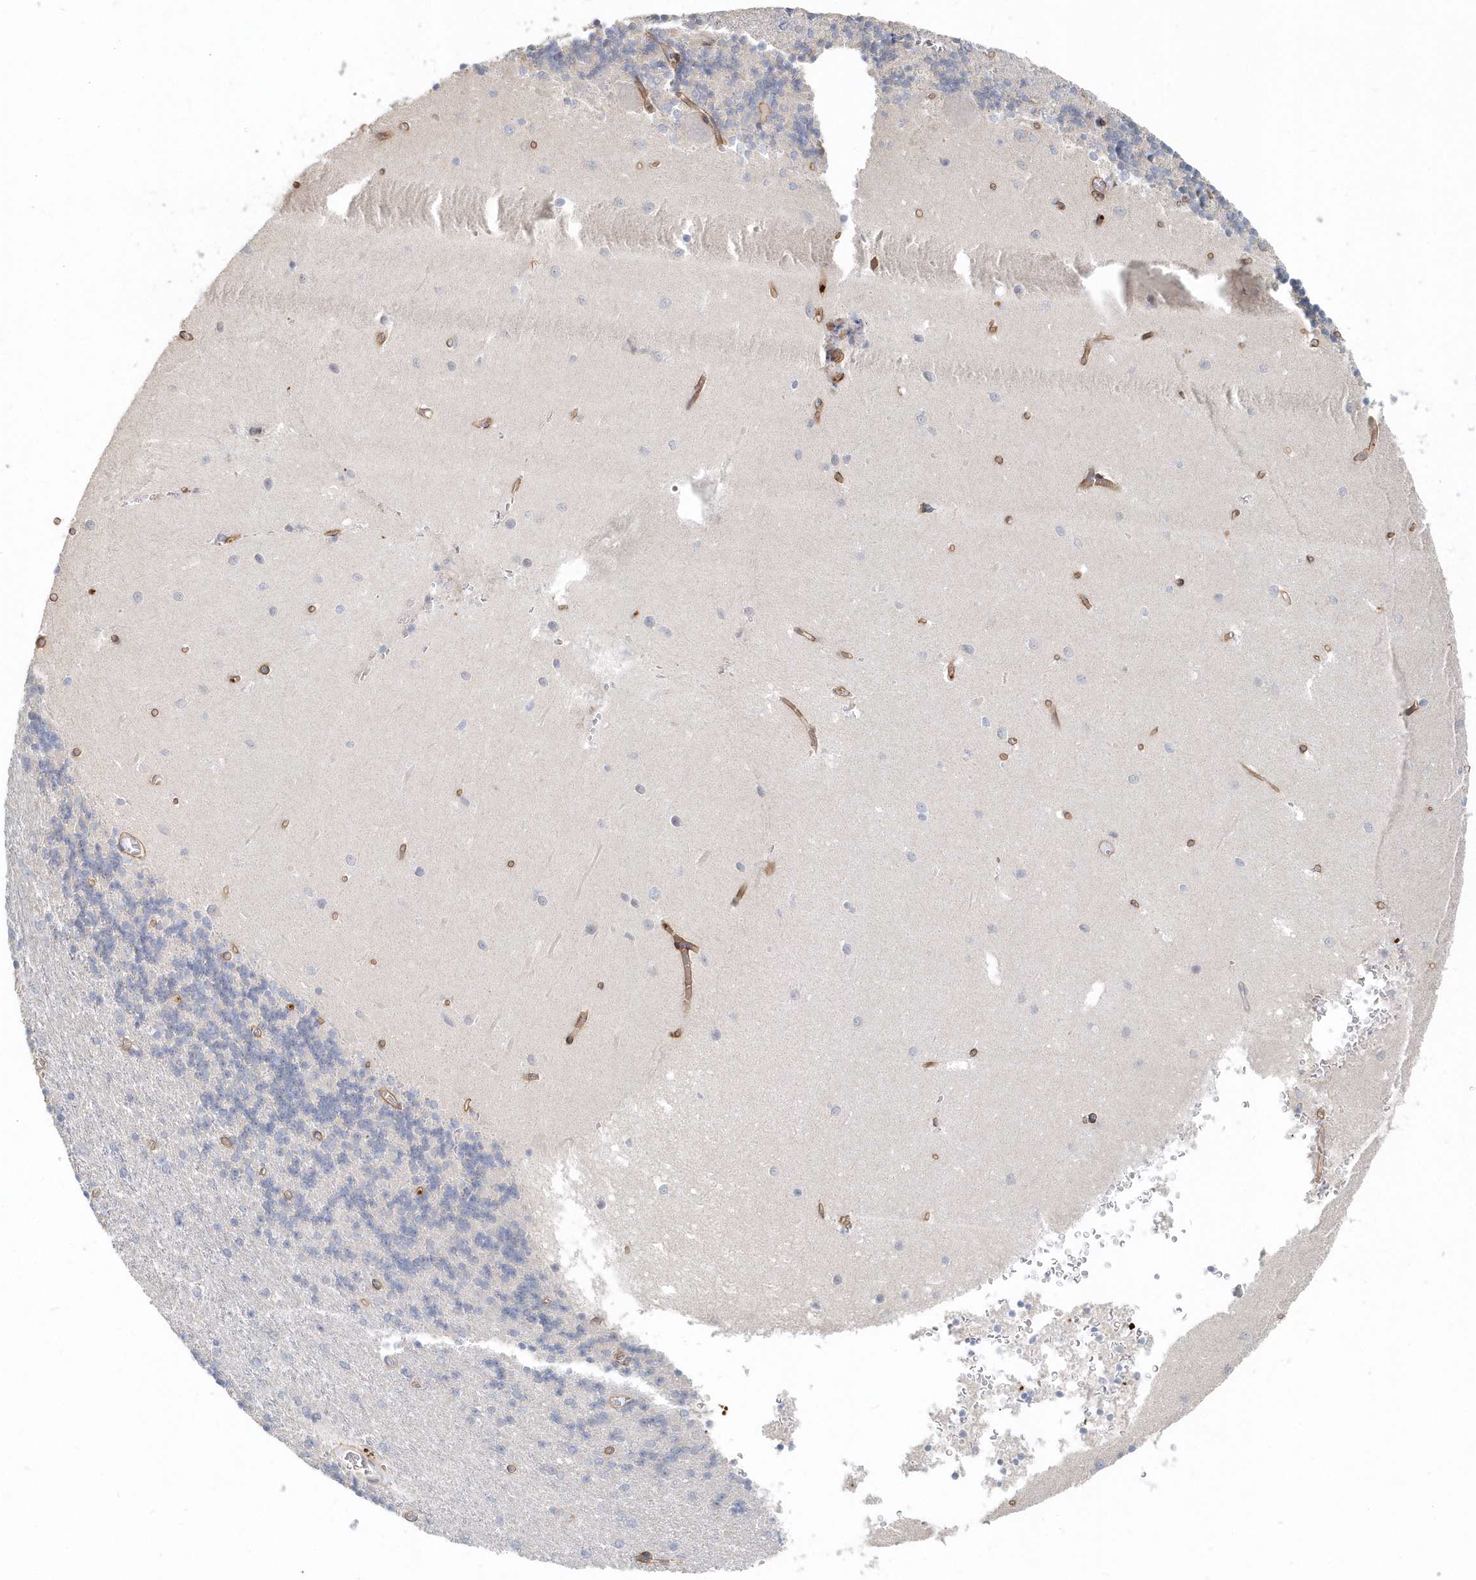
{"staining": {"intensity": "negative", "quantity": "none", "location": "none"}, "tissue": "cerebellum", "cell_type": "Cells in granular layer", "image_type": "normal", "snomed": [{"axis": "morphology", "description": "Normal tissue, NOS"}, {"axis": "topography", "description": "Cerebellum"}], "caption": "This histopathology image is of benign cerebellum stained with IHC to label a protein in brown with the nuclei are counter-stained blue. There is no staining in cells in granular layer.", "gene": "MMRN1", "patient": {"sex": "male", "age": 37}}